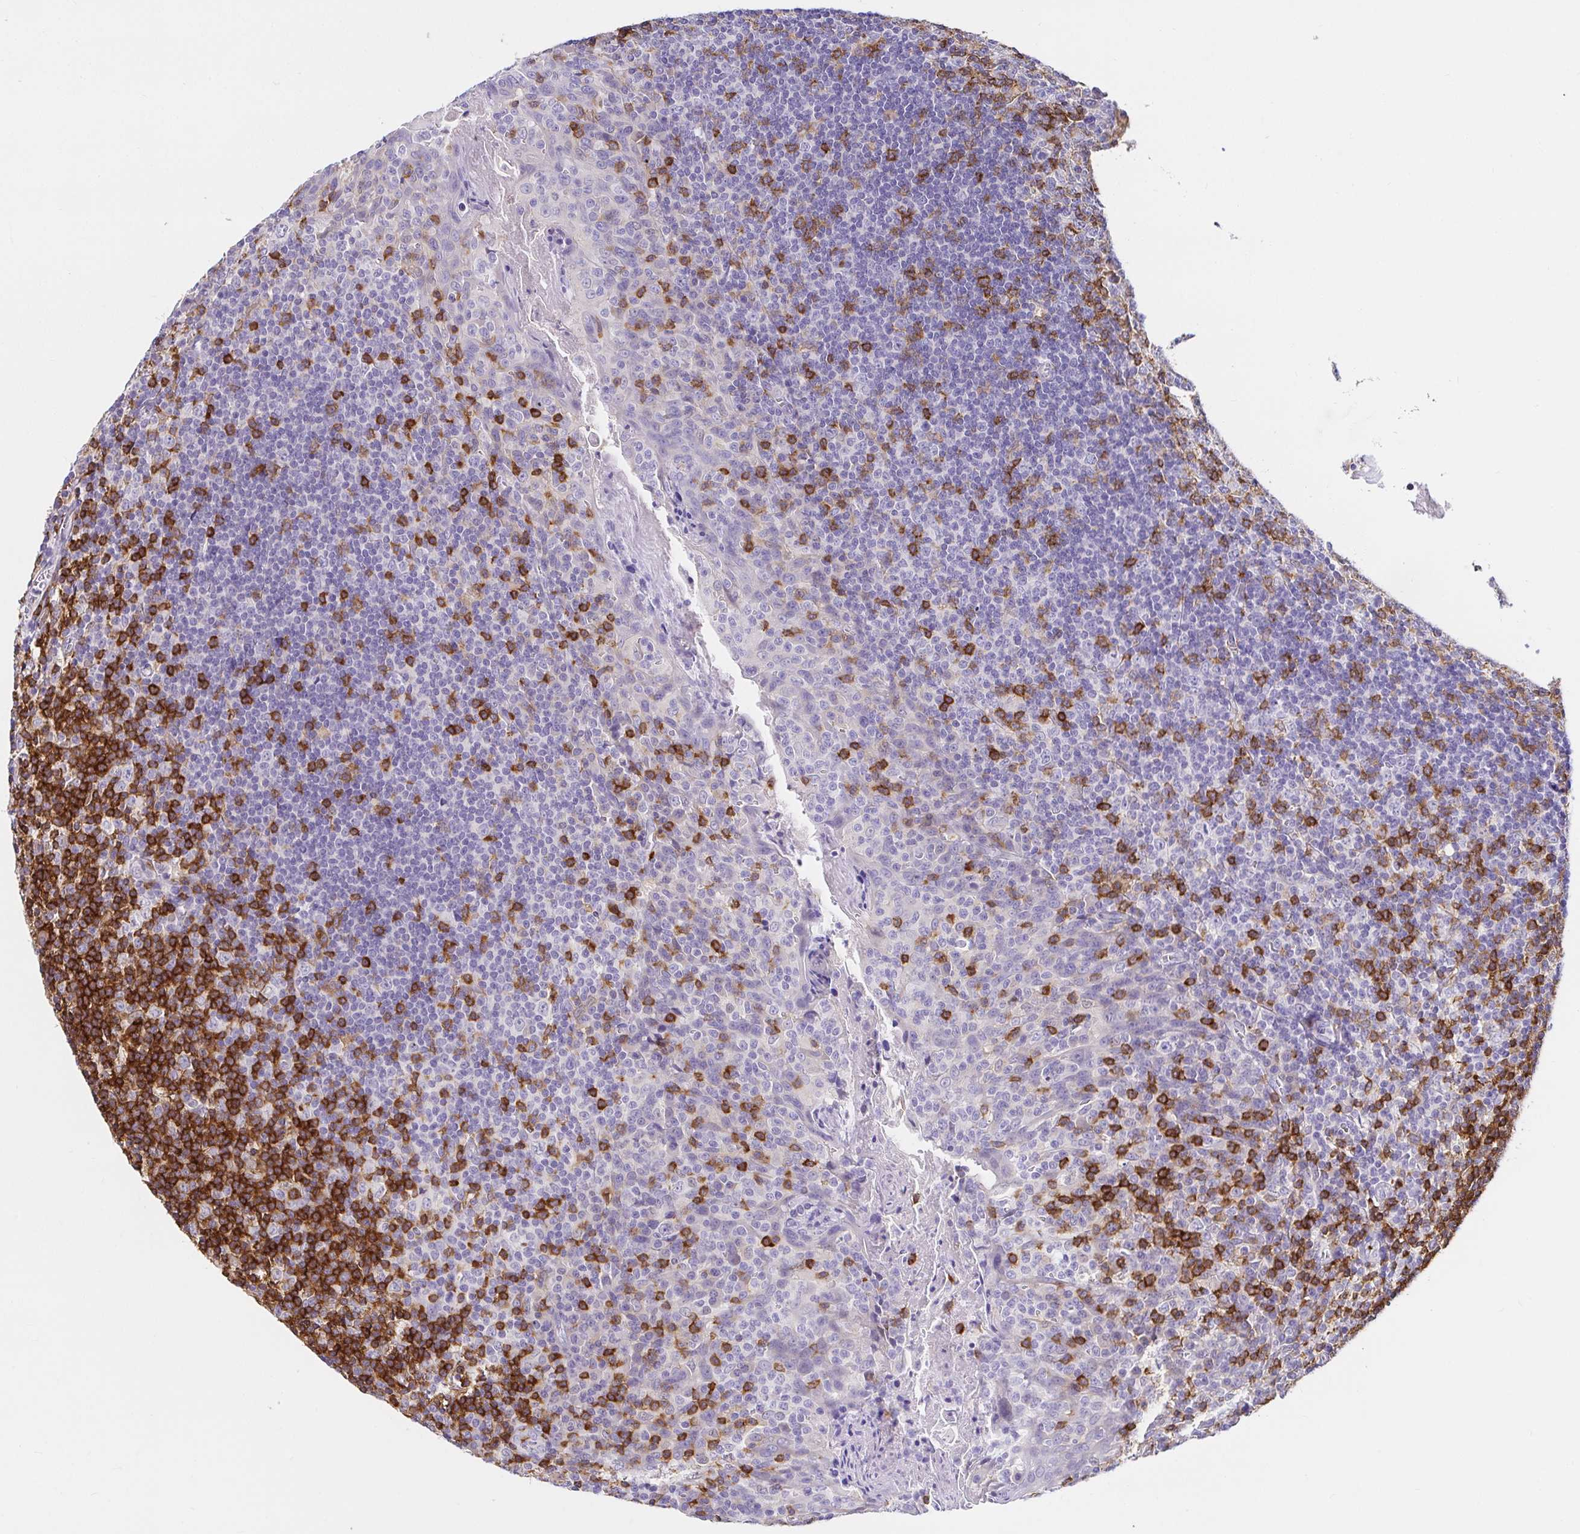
{"staining": {"intensity": "strong", "quantity": "<25%", "location": "cytoplasmic/membranous"}, "tissue": "tonsil", "cell_type": "Germinal center cells", "image_type": "normal", "snomed": [{"axis": "morphology", "description": "Normal tissue, NOS"}, {"axis": "topography", "description": "Tonsil"}], "caption": "High-magnification brightfield microscopy of benign tonsil stained with DAB (brown) and counterstained with hematoxylin (blue). germinal center cells exhibit strong cytoplasmic/membranous expression is seen in about<25% of cells.", "gene": "SKAP1", "patient": {"sex": "male", "age": 27}}